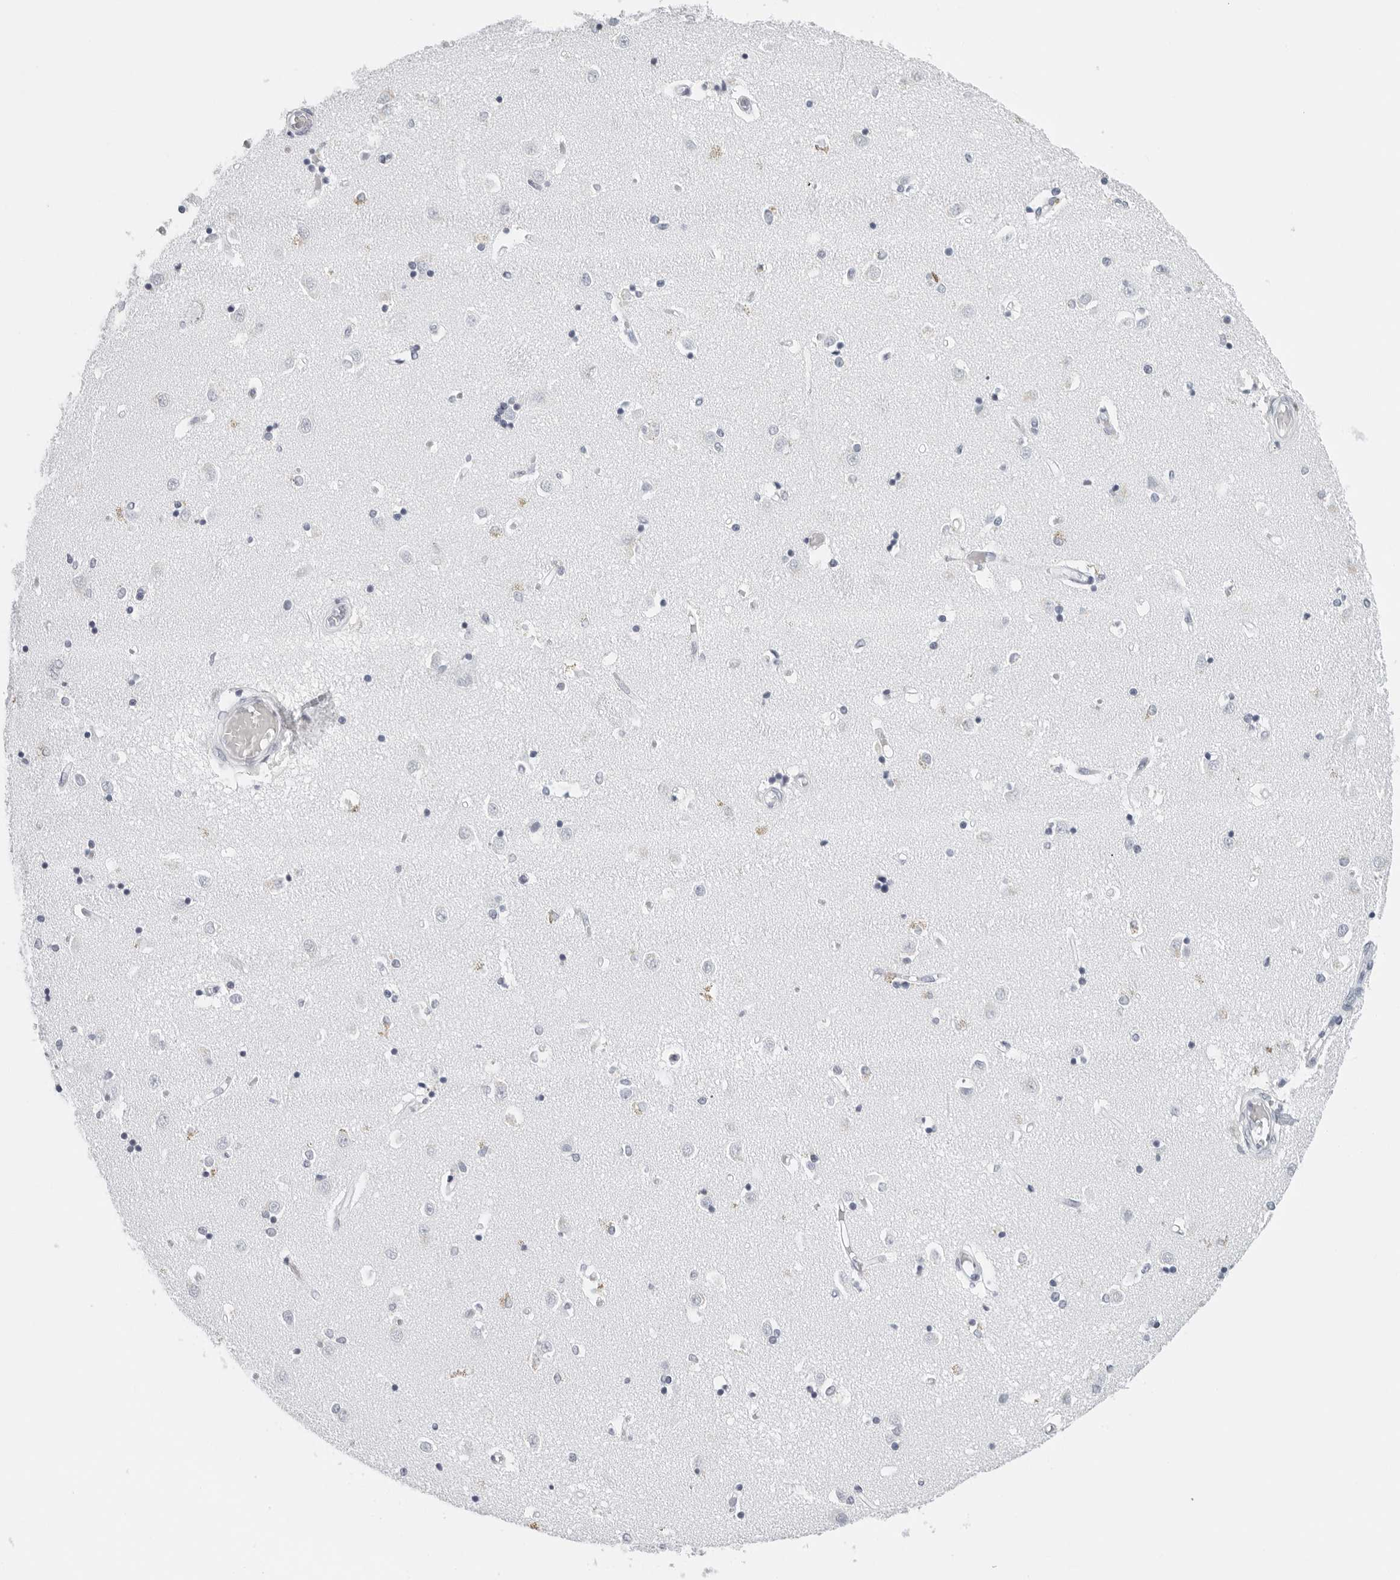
{"staining": {"intensity": "negative", "quantity": "none", "location": "none"}, "tissue": "caudate", "cell_type": "Glial cells", "image_type": "normal", "snomed": [{"axis": "morphology", "description": "Normal tissue, NOS"}, {"axis": "topography", "description": "Lateral ventricle wall"}], "caption": "Immunohistochemical staining of unremarkable human caudate reveals no significant expression in glial cells. (DAB IHC, high magnification).", "gene": "CST1", "patient": {"sex": "male", "age": 45}}